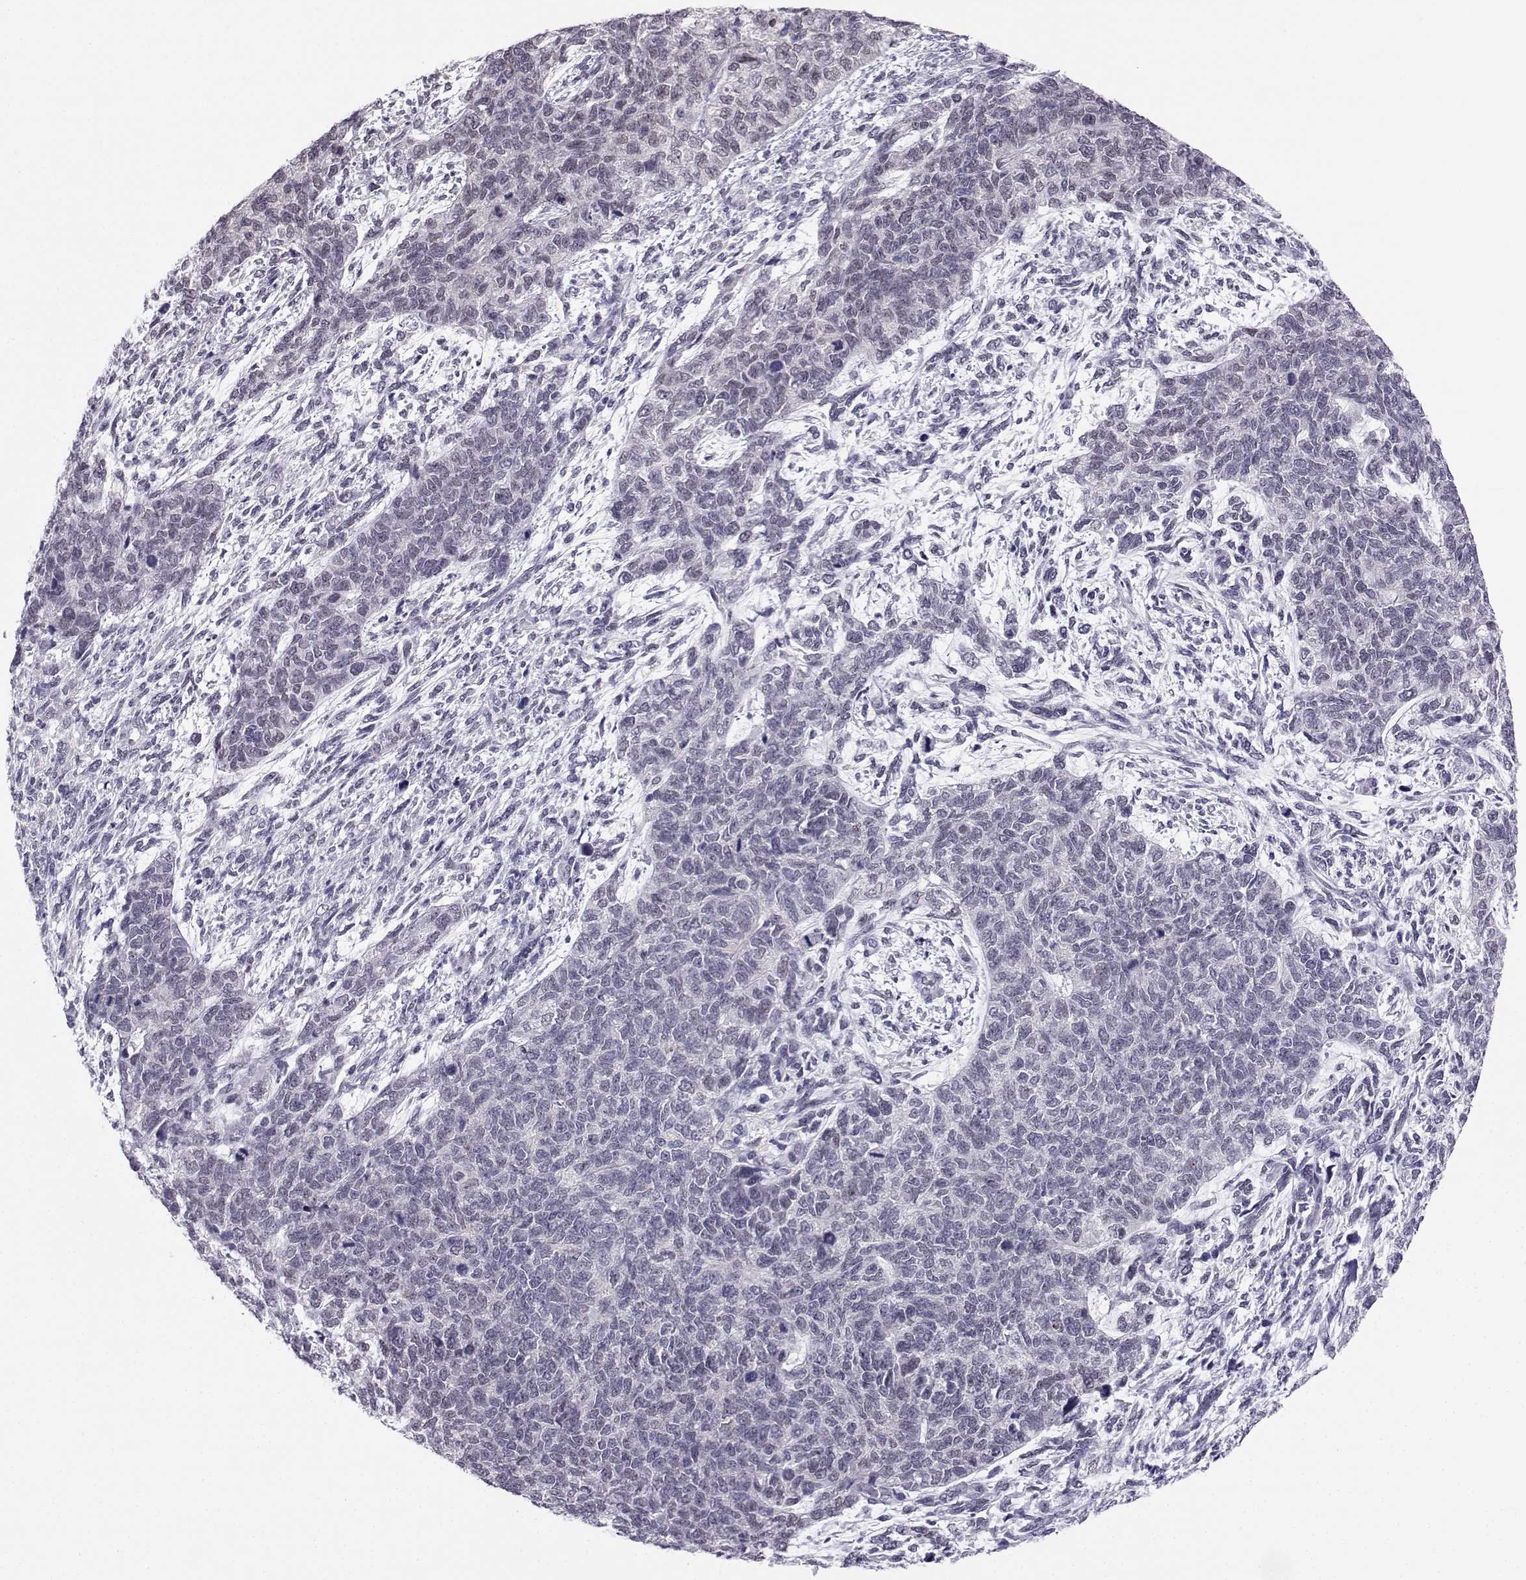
{"staining": {"intensity": "negative", "quantity": "none", "location": "none"}, "tissue": "cervical cancer", "cell_type": "Tumor cells", "image_type": "cancer", "snomed": [{"axis": "morphology", "description": "Squamous cell carcinoma, NOS"}, {"axis": "topography", "description": "Cervix"}], "caption": "Immunohistochemistry of human cervical squamous cell carcinoma exhibits no positivity in tumor cells.", "gene": "MED26", "patient": {"sex": "female", "age": 63}}